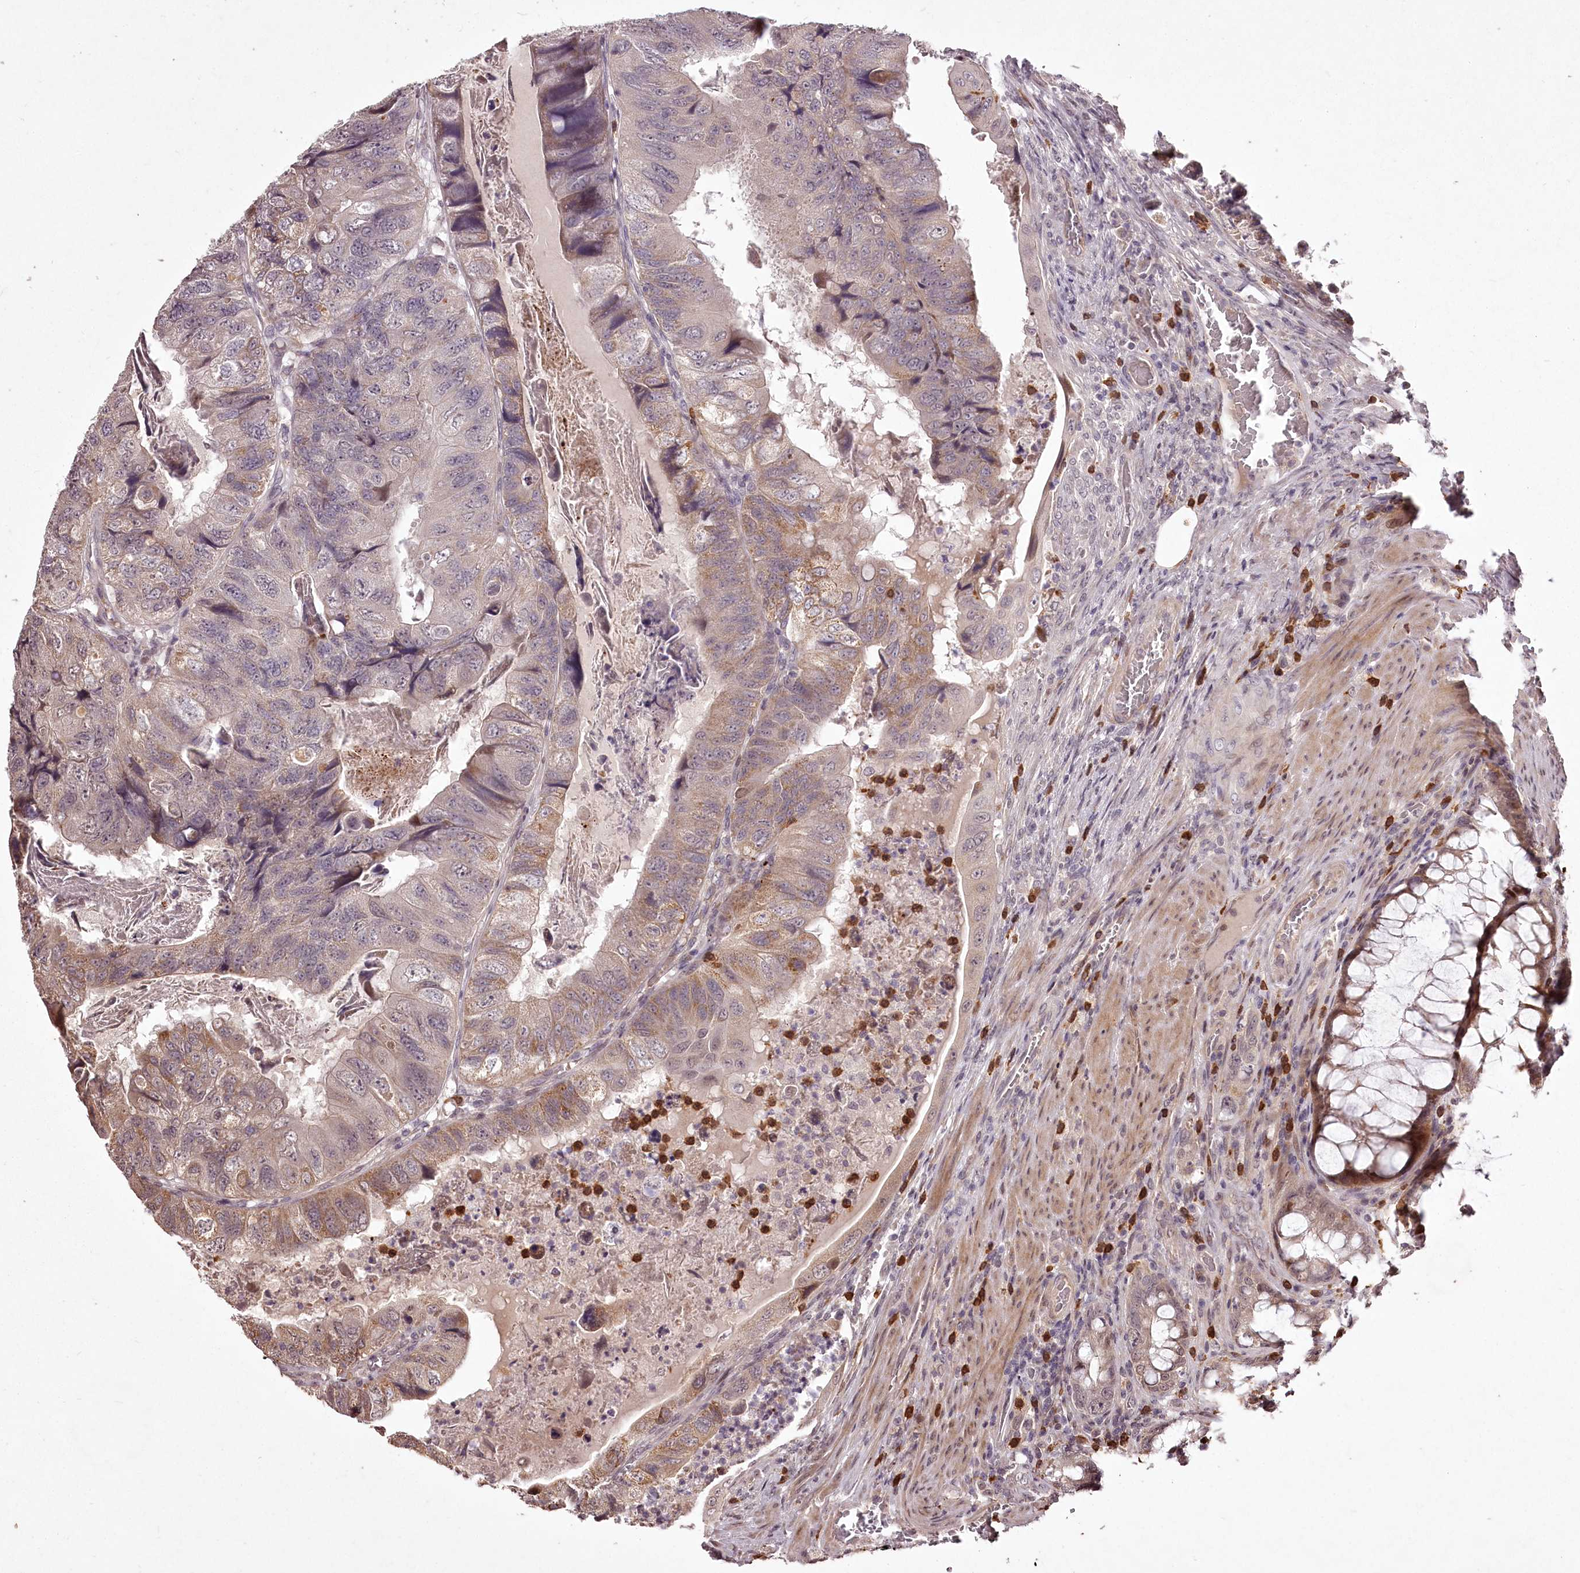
{"staining": {"intensity": "weak", "quantity": "25%-75%", "location": "cytoplasmic/membranous,nuclear"}, "tissue": "colorectal cancer", "cell_type": "Tumor cells", "image_type": "cancer", "snomed": [{"axis": "morphology", "description": "Adenocarcinoma, NOS"}, {"axis": "topography", "description": "Rectum"}], "caption": "IHC staining of adenocarcinoma (colorectal), which reveals low levels of weak cytoplasmic/membranous and nuclear expression in approximately 25%-75% of tumor cells indicating weak cytoplasmic/membranous and nuclear protein staining. The staining was performed using DAB (brown) for protein detection and nuclei were counterstained in hematoxylin (blue).", "gene": "ADRA1D", "patient": {"sex": "male", "age": 63}}